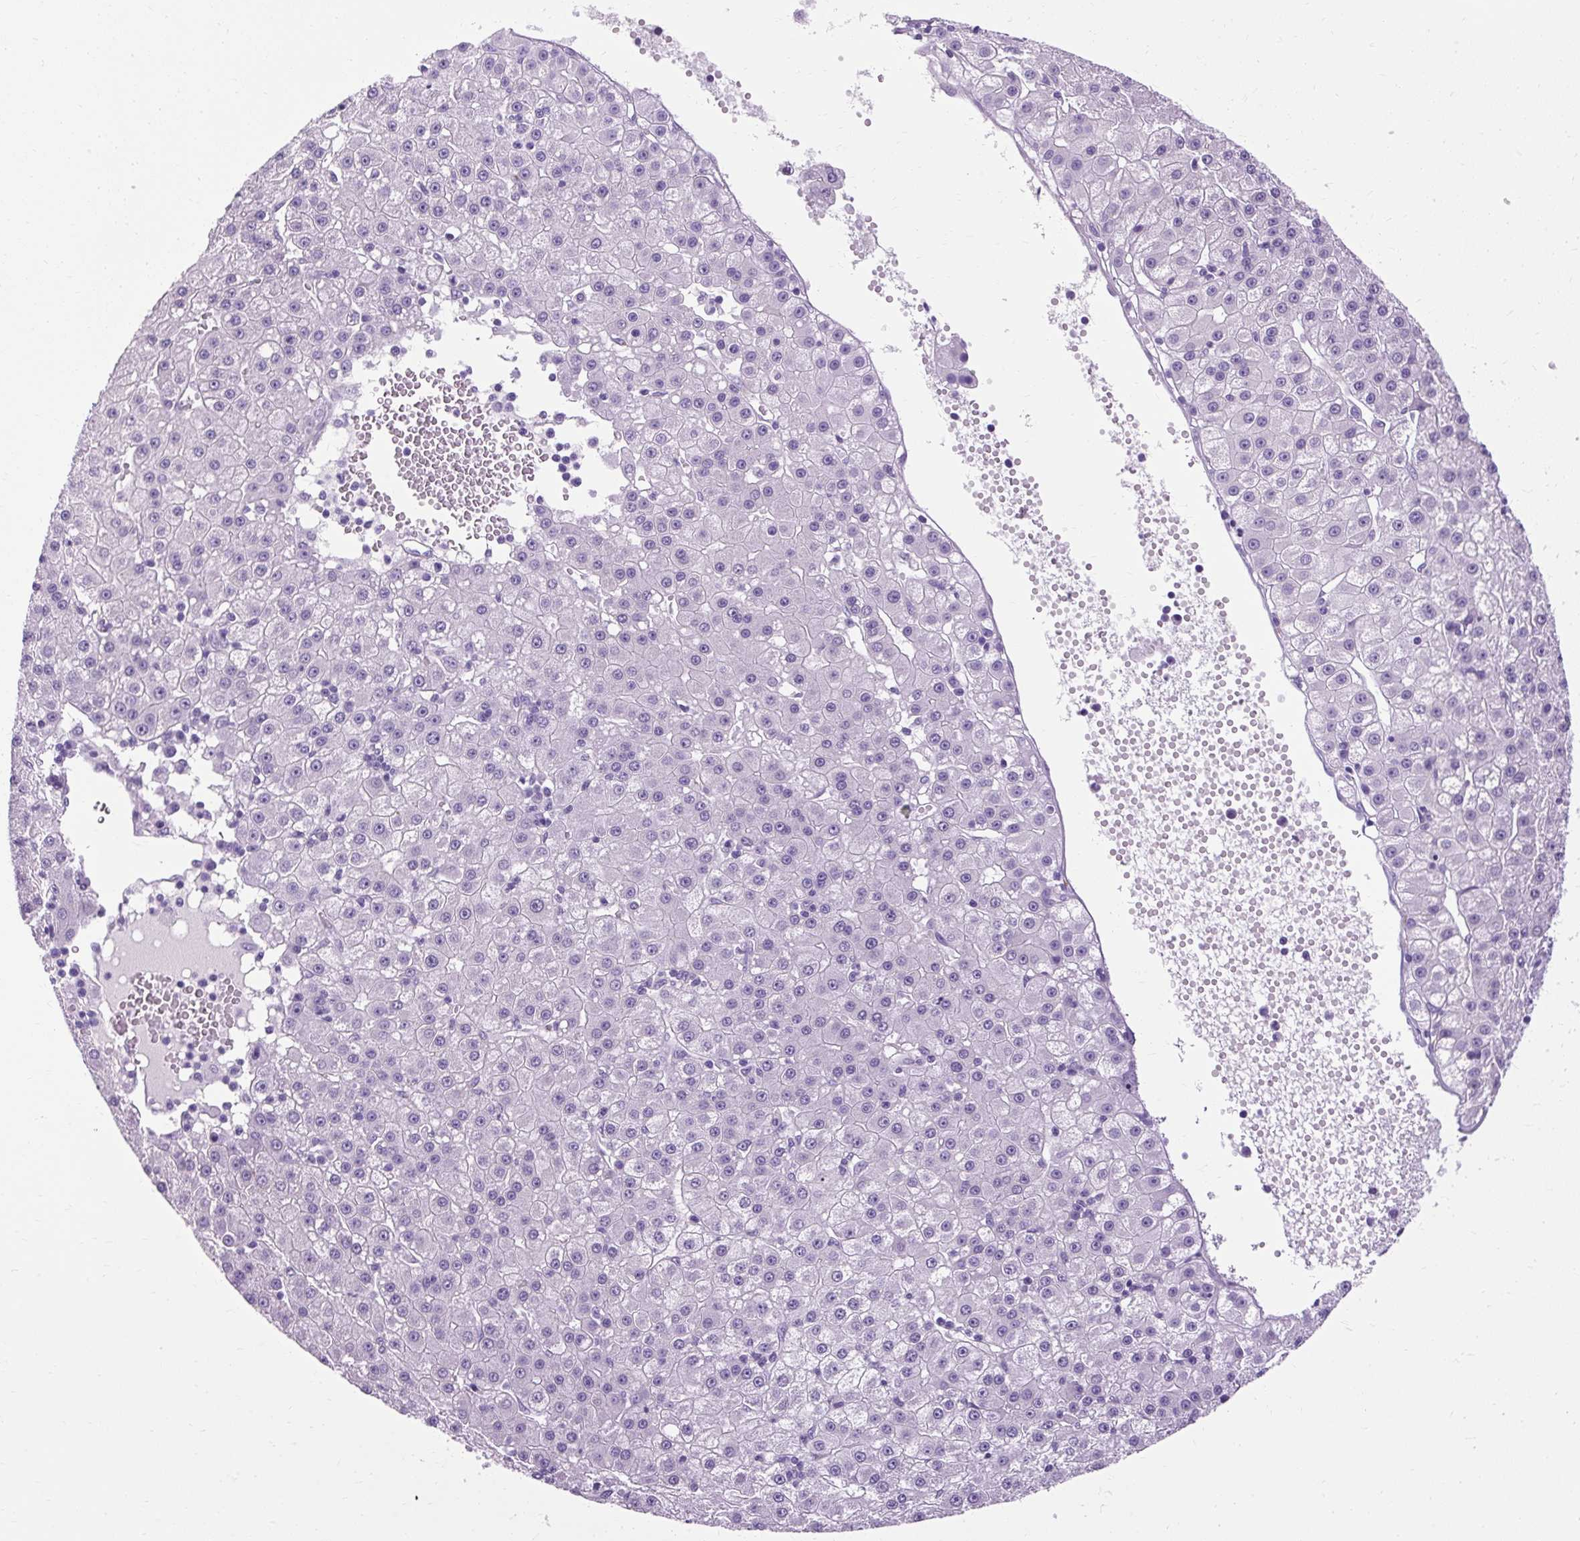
{"staining": {"intensity": "negative", "quantity": "none", "location": "none"}, "tissue": "liver cancer", "cell_type": "Tumor cells", "image_type": "cancer", "snomed": [{"axis": "morphology", "description": "Carcinoma, Hepatocellular, NOS"}, {"axis": "topography", "description": "Liver"}], "caption": "Immunohistochemical staining of liver cancer (hepatocellular carcinoma) demonstrates no significant staining in tumor cells.", "gene": "B3GNT4", "patient": {"sex": "male", "age": 76}}